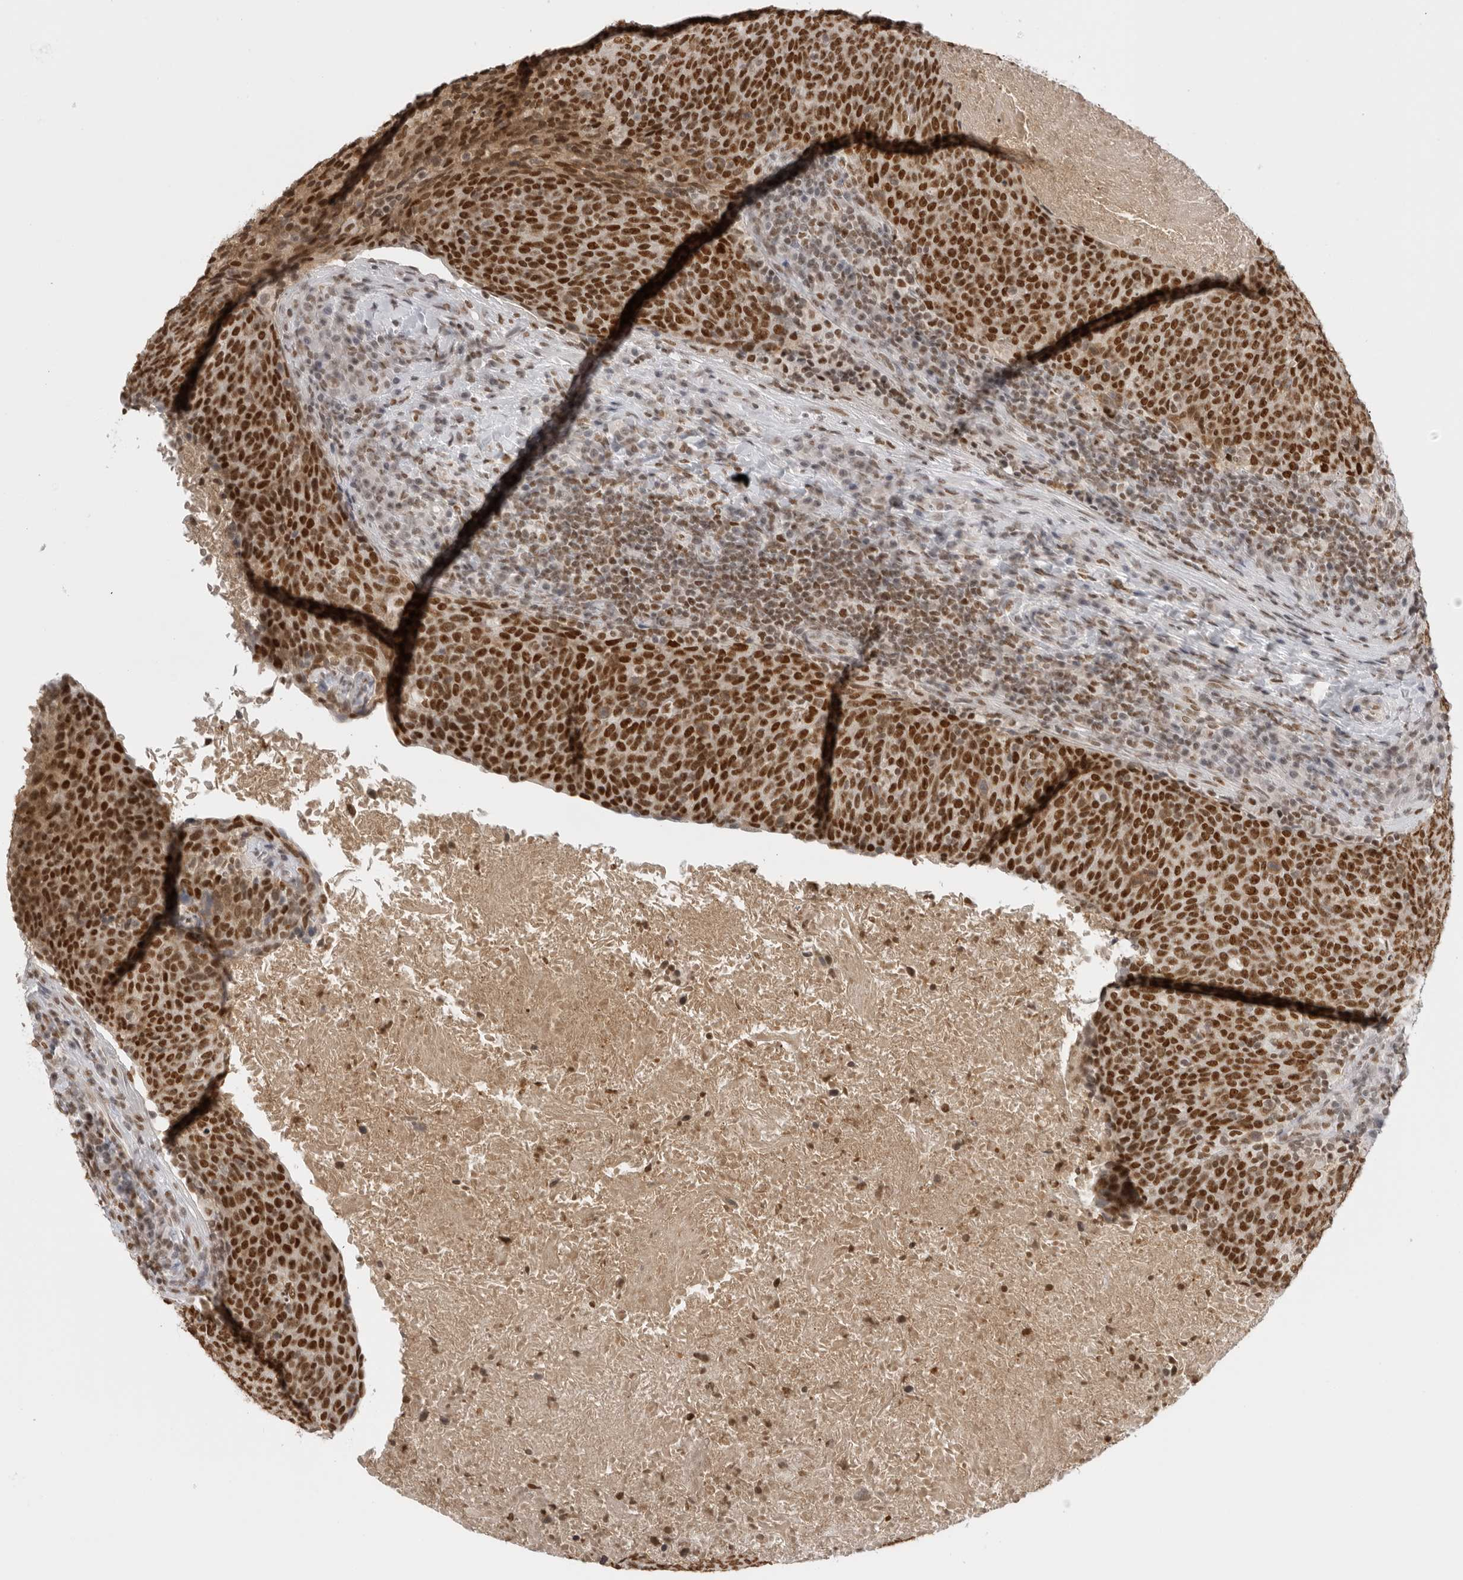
{"staining": {"intensity": "strong", "quantity": ">75%", "location": "nuclear"}, "tissue": "head and neck cancer", "cell_type": "Tumor cells", "image_type": "cancer", "snomed": [{"axis": "morphology", "description": "Squamous cell carcinoma, NOS"}, {"axis": "morphology", "description": "Squamous cell carcinoma, metastatic, NOS"}, {"axis": "topography", "description": "Lymph node"}, {"axis": "topography", "description": "Head-Neck"}], "caption": "This micrograph reveals immunohistochemistry (IHC) staining of head and neck cancer (metastatic squamous cell carcinoma), with high strong nuclear expression in approximately >75% of tumor cells.", "gene": "RPA2", "patient": {"sex": "male", "age": 62}}